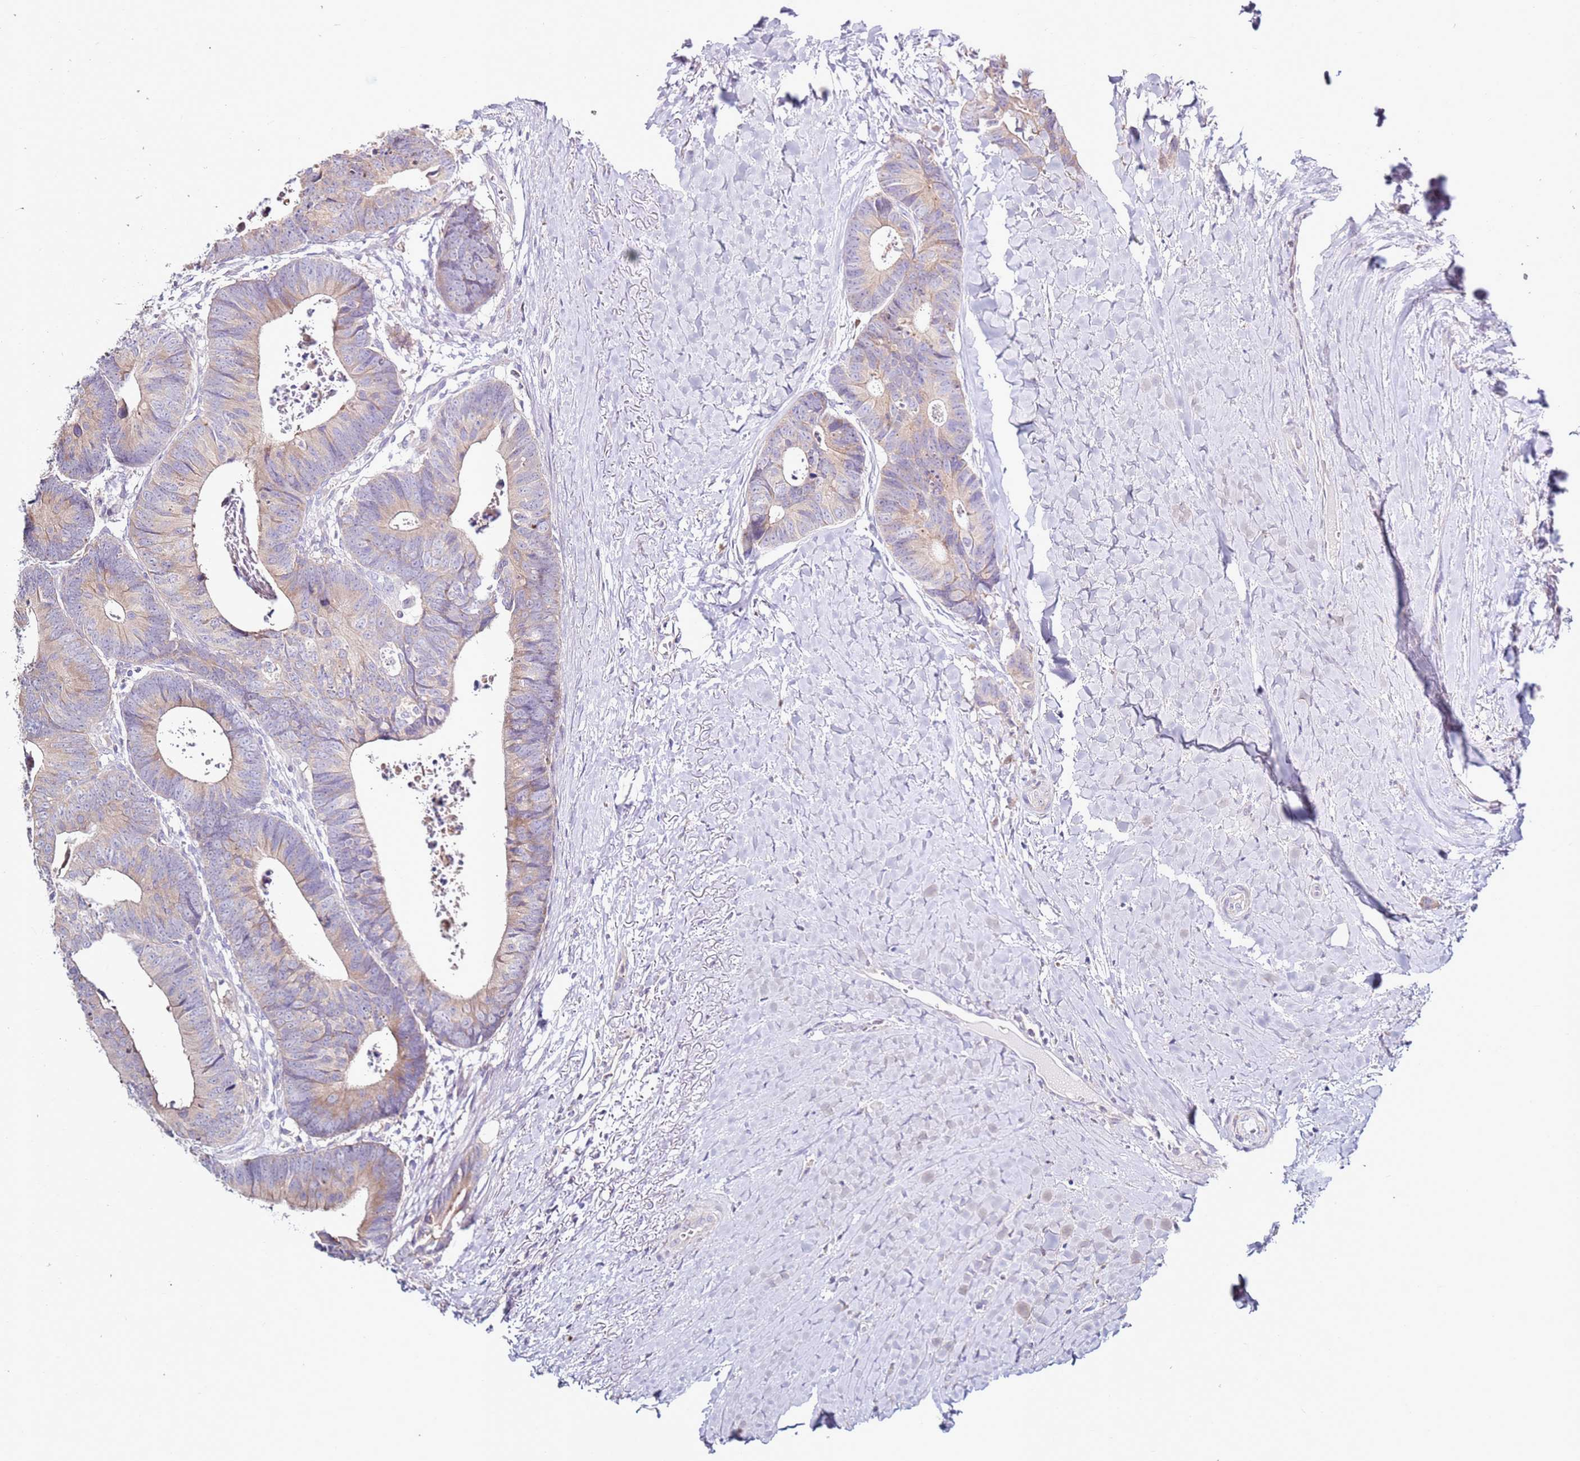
{"staining": {"intensity": "weak", "quantity": "25%-75%", "location": "cytoplasmic/membranous"}, "tissue": "colorectal cancer", "cell_type": "Tumor cells", "image_type": "cancer", "snomed": [{"axis": "morphology", "description": "Adenocarcinoma, NOS"}, {"axis": "topography", "description": "Colon"}], "caption": "Weak cytoplasmic/membranous expression for a protein is identified in about 25%-75% of tumor cells of colorectal cancer using immunohistochemistry (IHC).", "gene": "CNOT9", "patient": {"sex": "female", "age": 57}}